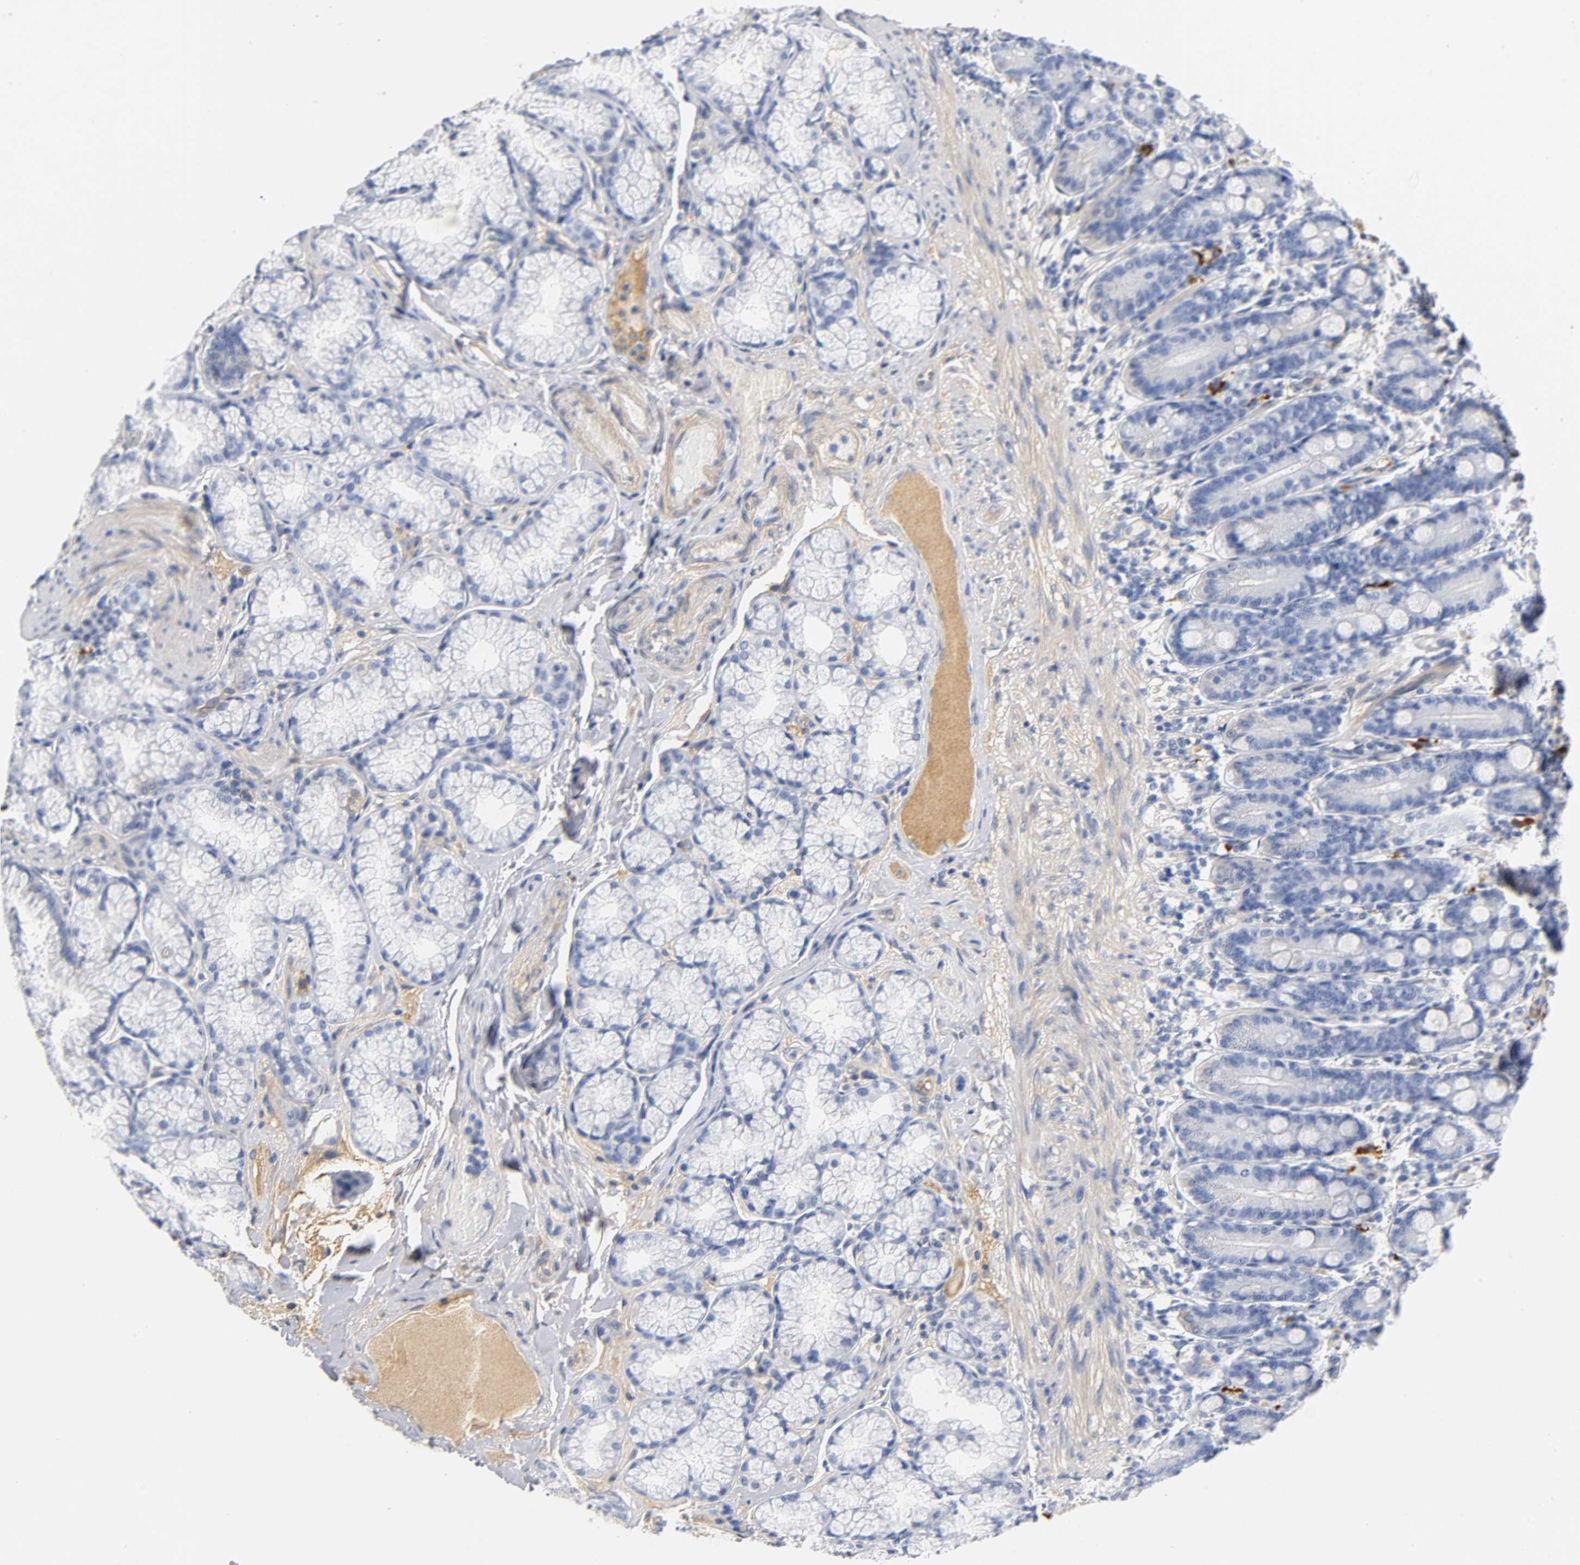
{"staining": {"intensity": "negative", "quantity": "none", "location": "none"}, "tissue": "duodenum", "cell_type": "Glandular cells", "image_type": "normal", "snomed": [{"axis": "morphology", "description": "Normal tissue, NOS"}, {"axis": "topography", "description": "Duodenum"}], "caption": "Micrograph shows no significant protein expression in glandular cells of unremarkable duodenum. (Brightfield microscopy of DAB (3,3'-diaminobenzidine) immunohistochemistry (IHC) at high magnification).", "gene": "TNC", "patient": {"sex": "female", "age": 64}}